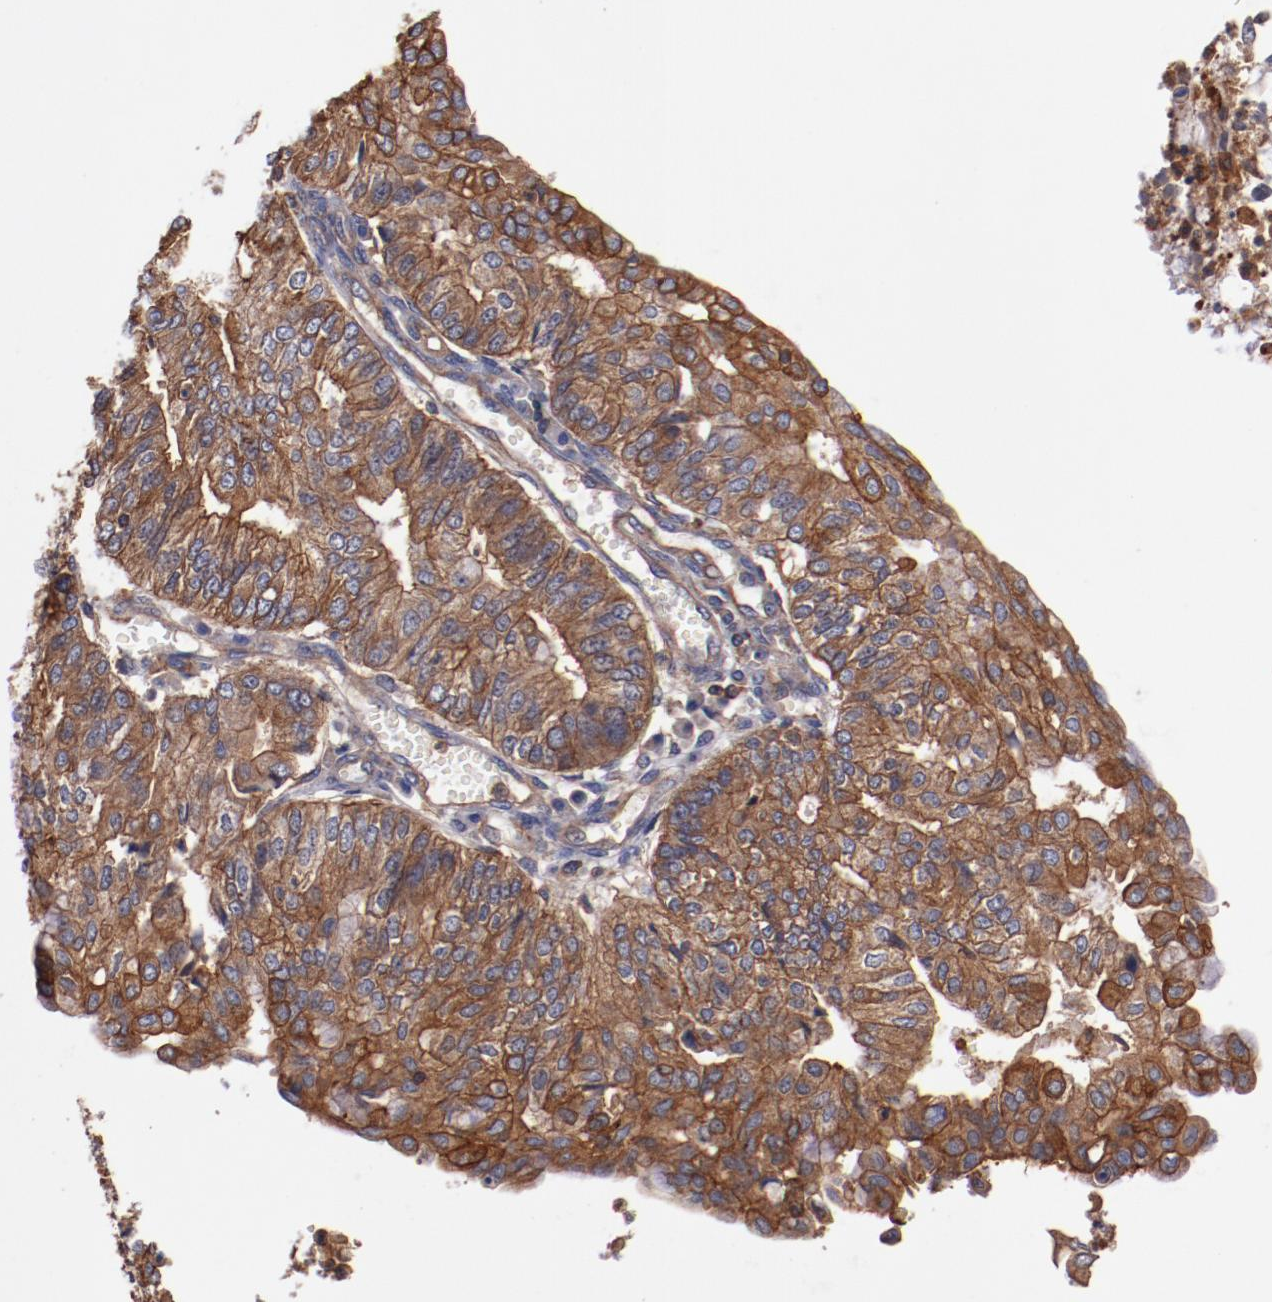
{"staining": {"intensity": "strong", "quantity": ">75%", "location": "cytoplasmic/membranous"}, "tissue": "endometrial cancer", "cell_type": "Tumor cells", "image_type": "cancer", "snomed": [{"axis": "morphology", "description": "Adenocarcinoma, NOS"}, {"axis": "topography", "description": "Endometrium"}], "caption": "This is a photomicrograph of immunohistochemistry staining of endometrial cancer, which shows strong positivity in the cytoplasmic/membranous of tumor cells.", "gene": "TMOD3", "patient": {"sex": "female", "age": 59}}